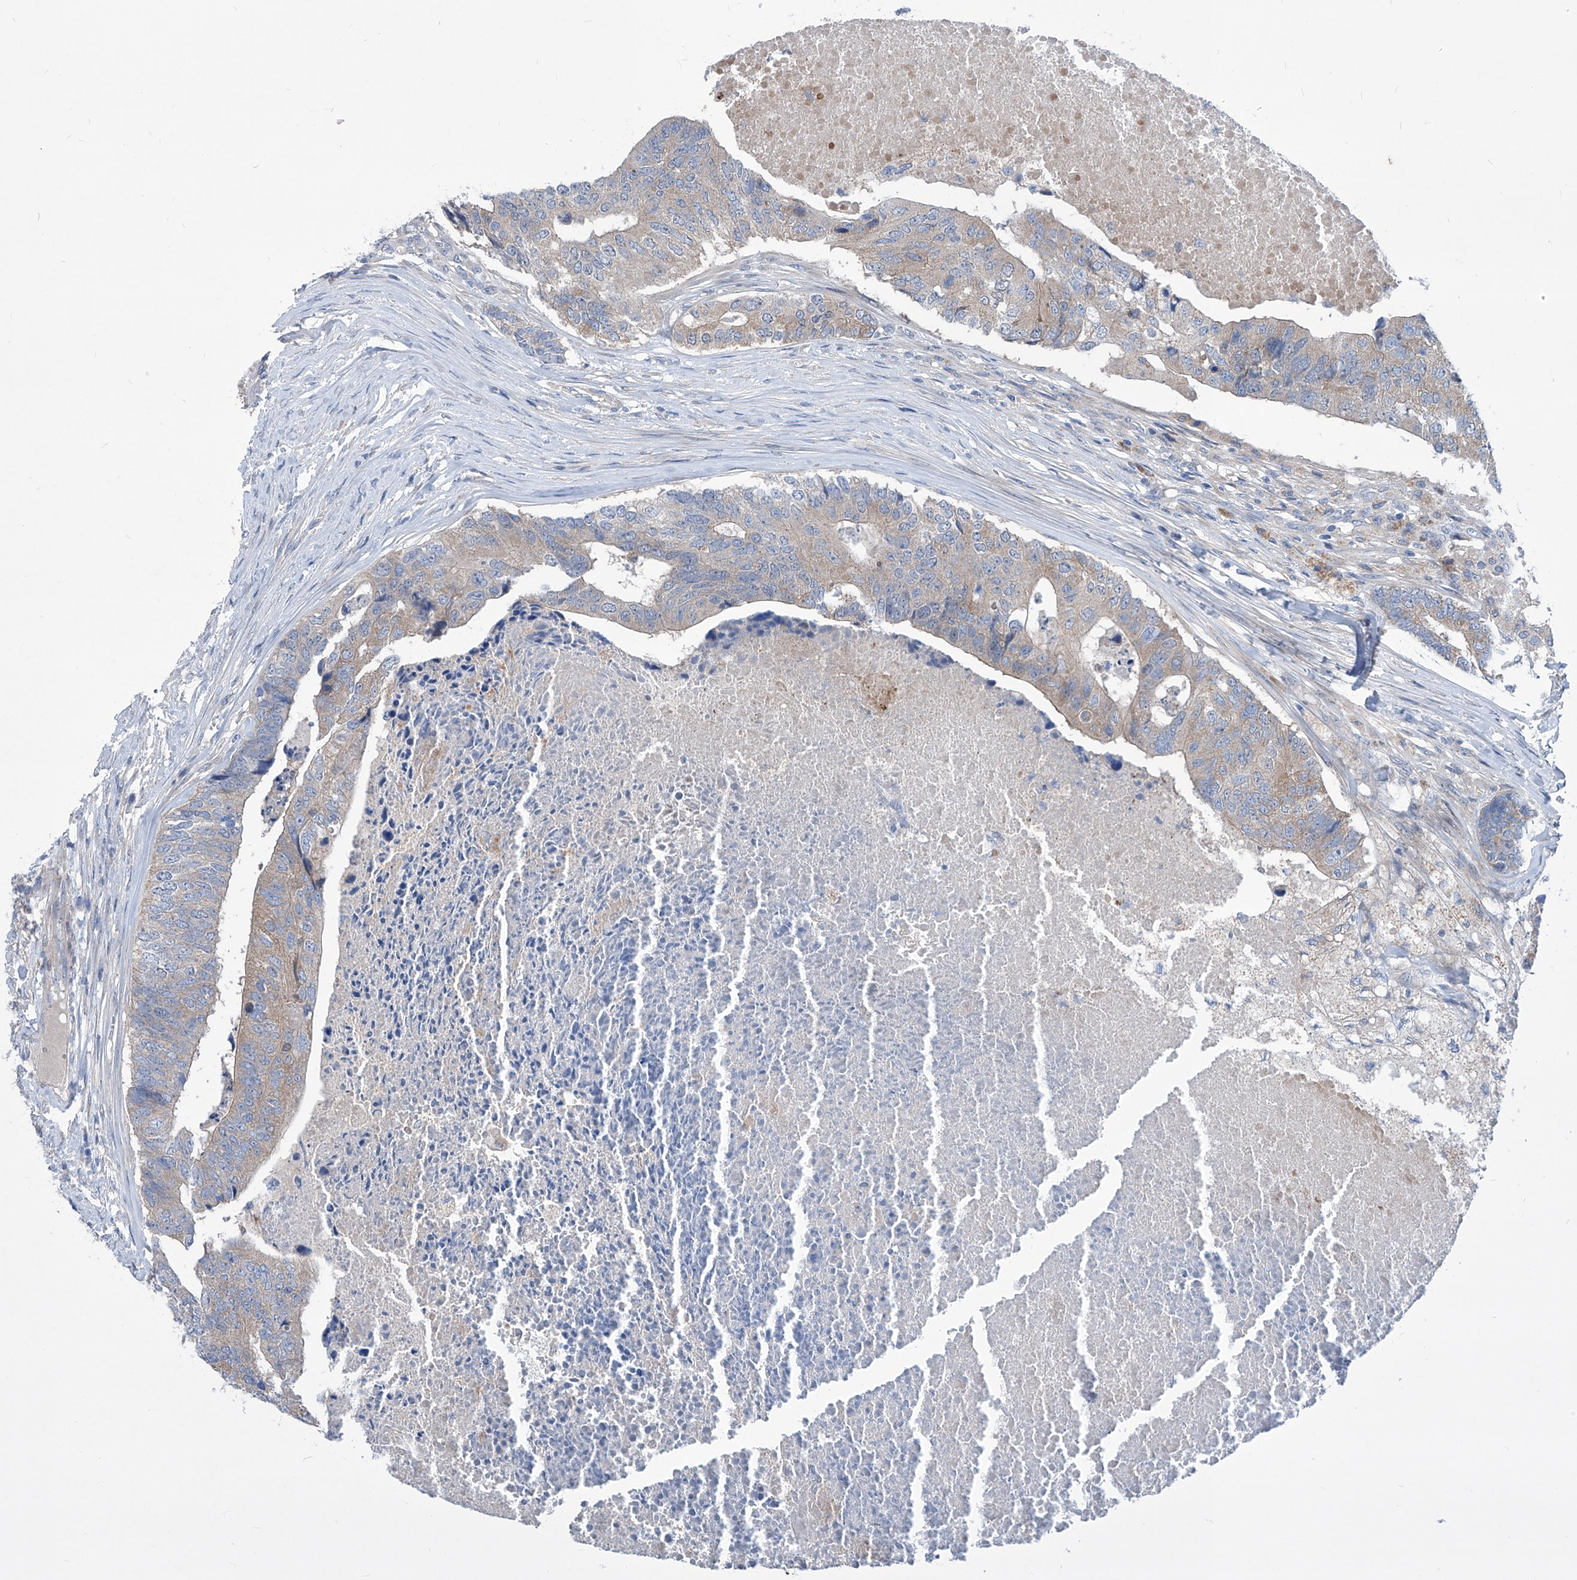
{"staining": {"intensity": "moderate", "quantity": "<25%", "location": "cytoplasmic/membranous"}, "tissue": "colorectal cancer", "cell_type": "Tumor cells", "image_type": "cancer", "snomed": [{"axis": "morphology", "description": "Adenocarcinoma, NOS"}, {"axis": "topography", "description": "Colon"}], "caption": "A high-resolution micrograph shows immunohistochemistry staining of adenocarcinoma (colorectal), which shows moderate cytoplasmic/membranous expression in approximately <25% of tumor cells.", "gene": "SRBD1", "patient": {"sex": "female", "age": 67}}